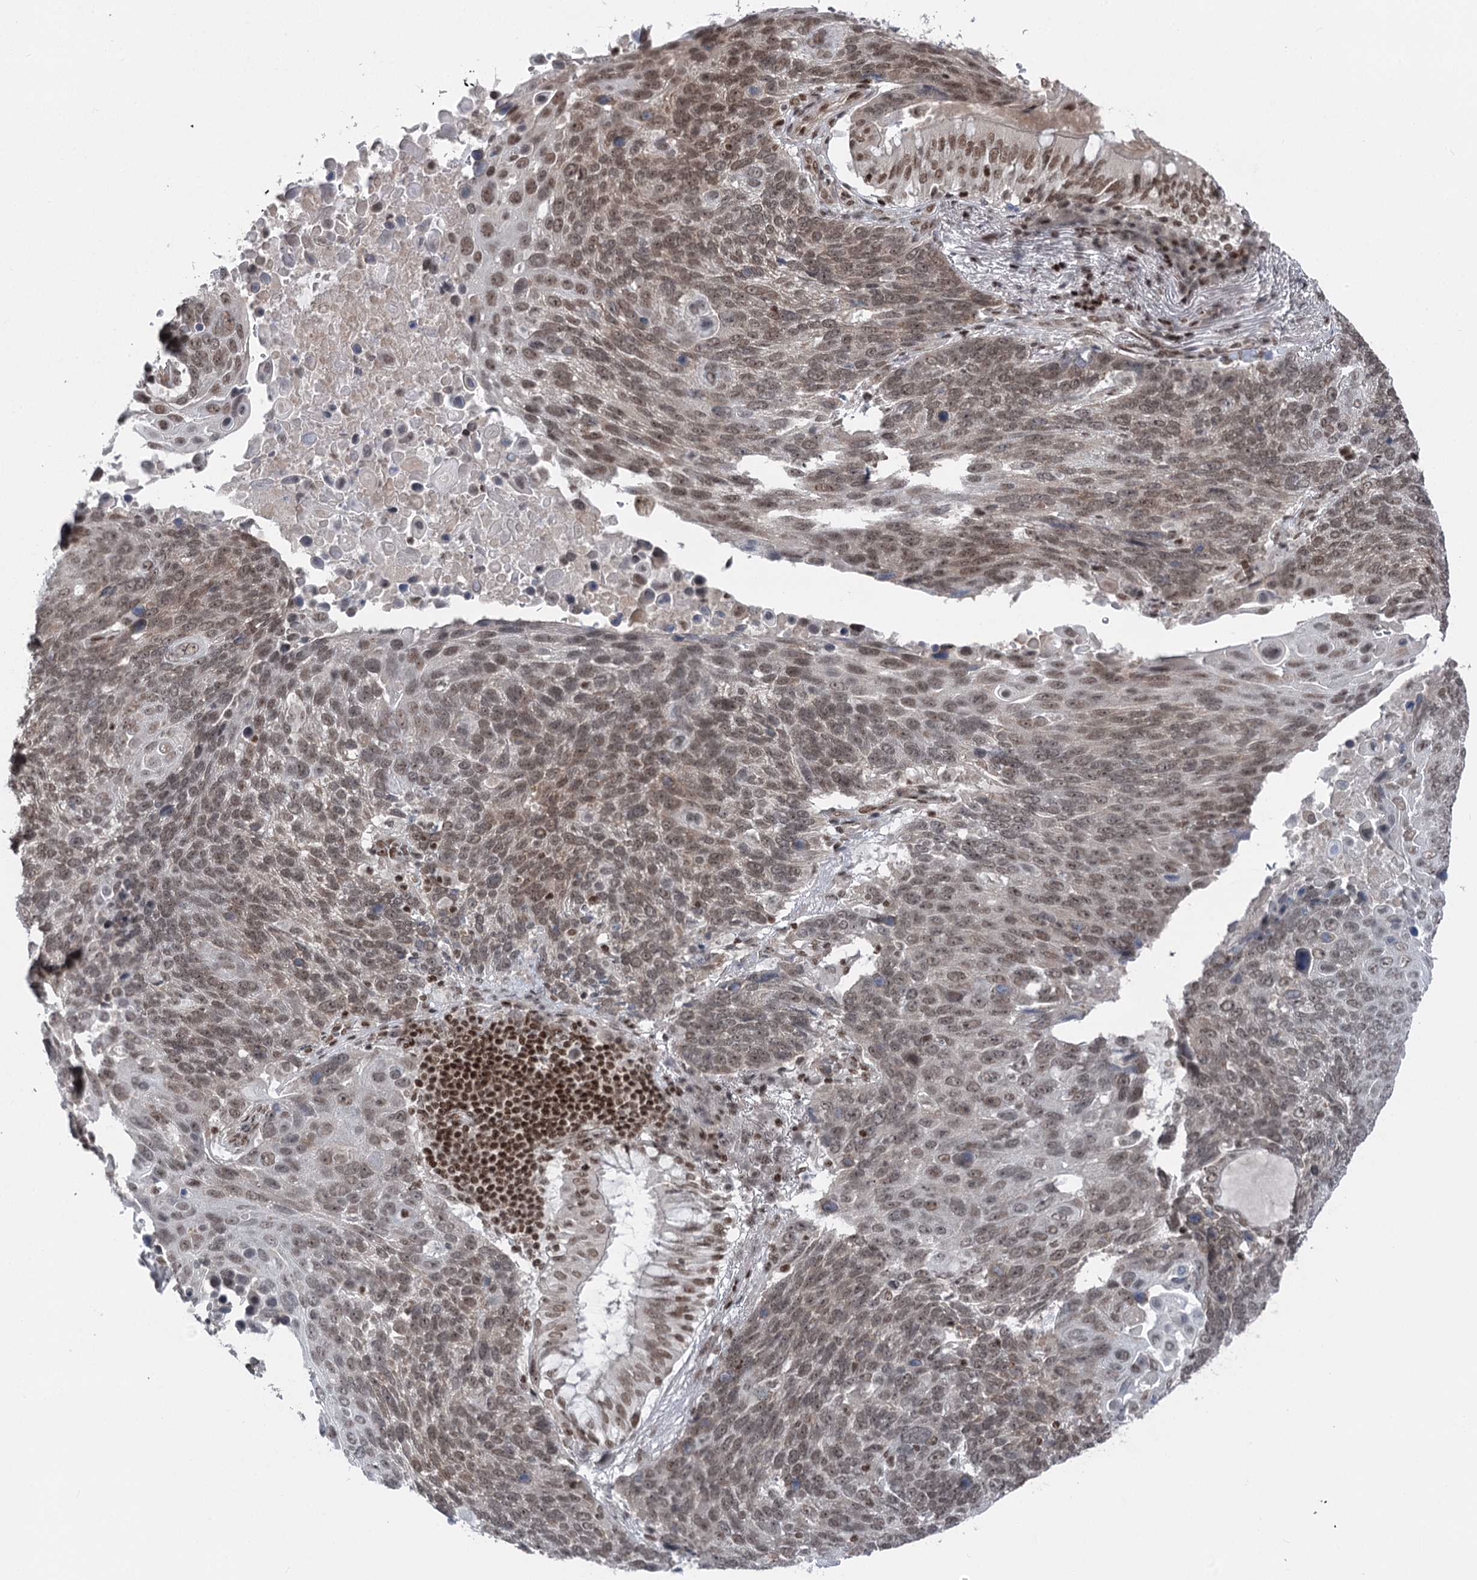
{"staining": {"intensity": "moderate", "quantity": ">75%", "location": "nuclear"}, "tissue": "lung cancer", "cell_type": "Tumor cells", "image_type": "cancer", "snomed": [{"axis": "morphology", "description": "Squamous cell carcinoma, NOS"}, {"axis": "topography", "description": "Lung"}], "caption": "Immunohistochemistry (IHC) histopathology image of human lung cancer stained for a protein (brown), which reveals medium levels of moderate nuclear positivity in about >75% of tumor cells.", "gene": "CGGBP1", "patient": {"sex": "male", "age": 66}}